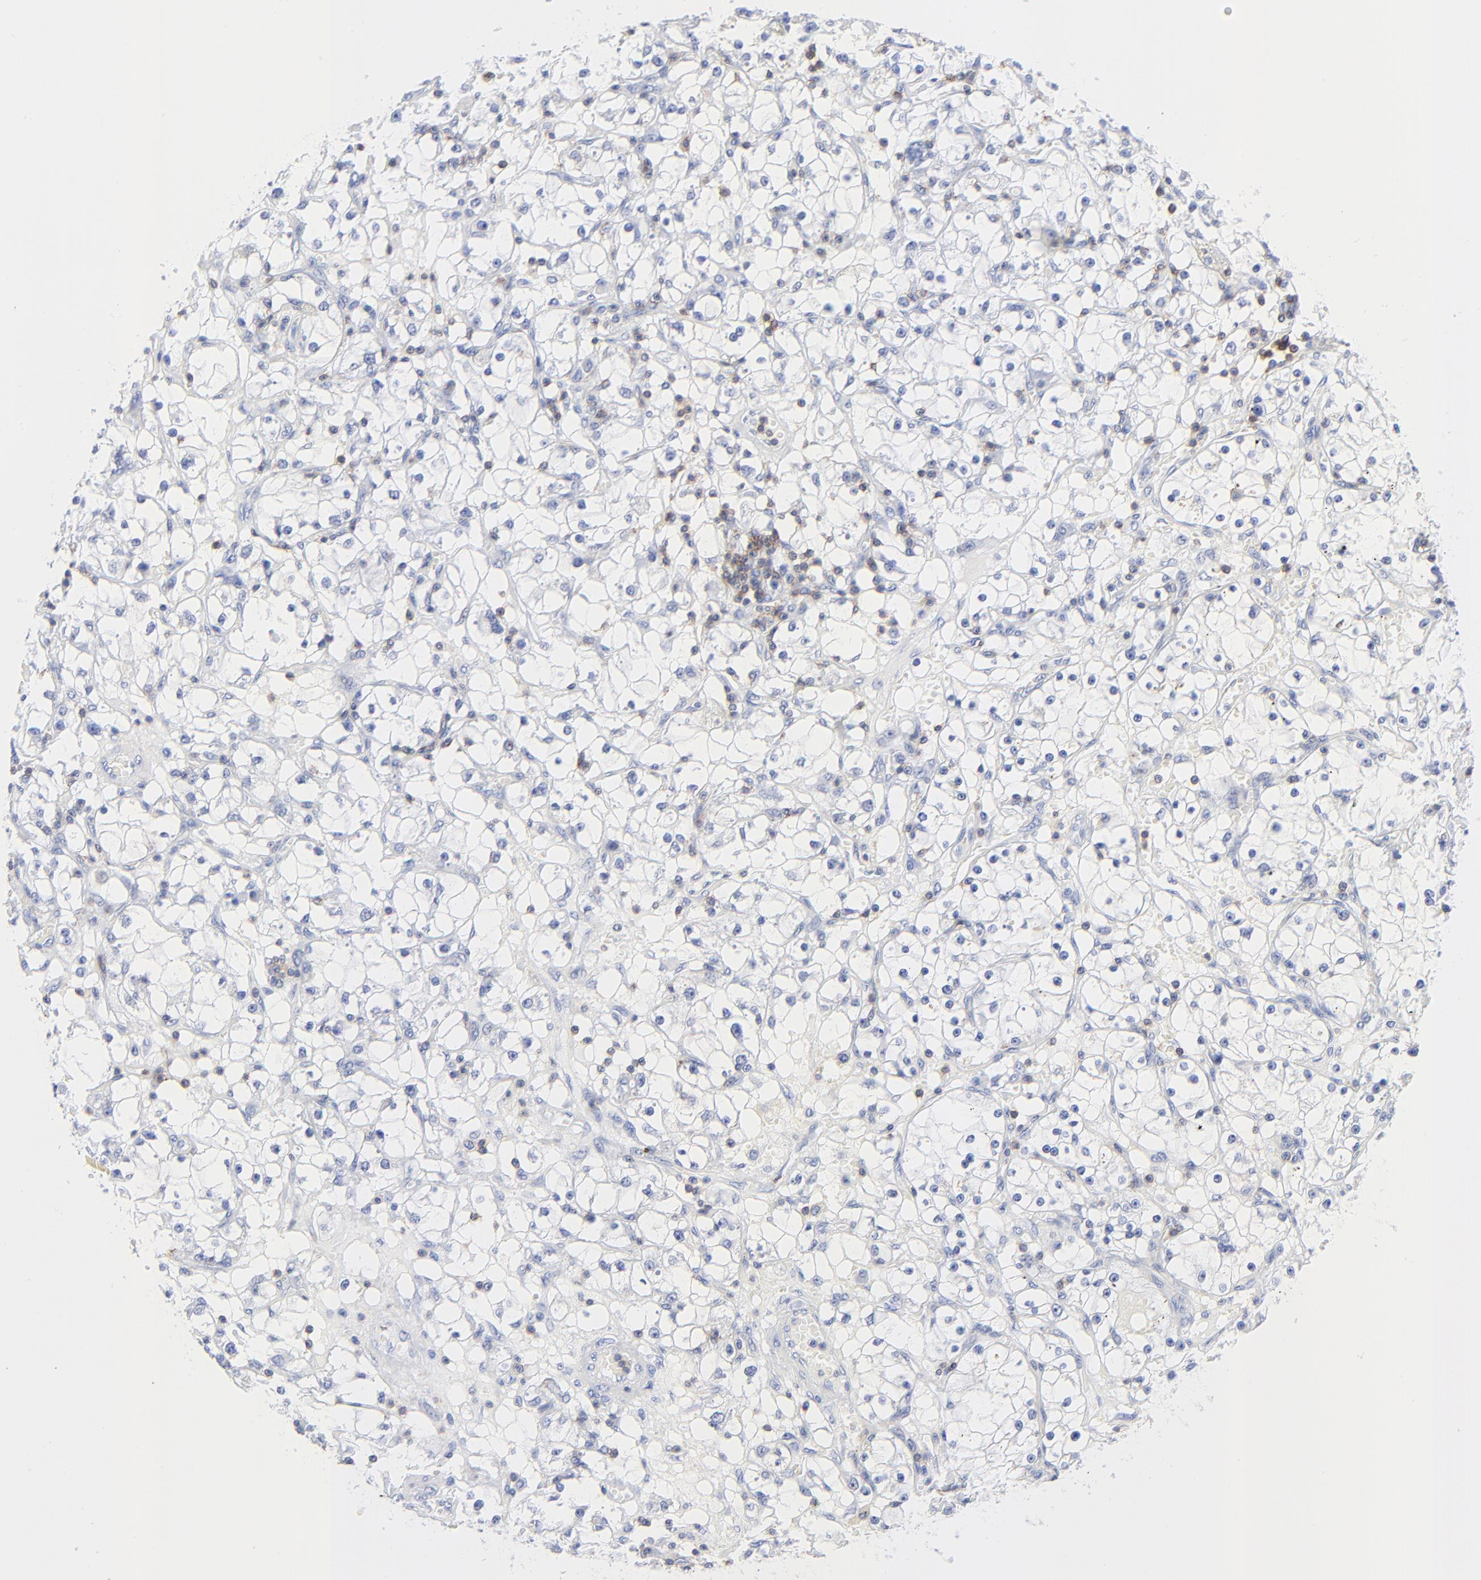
{"staining": {"intensity": "negative", "quantity": "none", "location": "none"}, "tissue": "renal cancer", "cell_type": "Tumor cells", "image_type": "cancer", "snomed": [{"axis": "morphology", "description": "Adenocarcinoma, NOS"}, {"axis": "topography", "description": "Kidney"}], "caption": "This image is of adenocarcinoma (renal) stained with immunohistochemistry (IHC) to label a protein in brown with the nuclei are counter-stained blue. There is no expression in tumor cells. (DAB (3,3'-diaminobenzidine) immunohistochemistry (IHC), high magnification).", "gene": "LCK", "patient": {"sex": "male", "age": 56}}